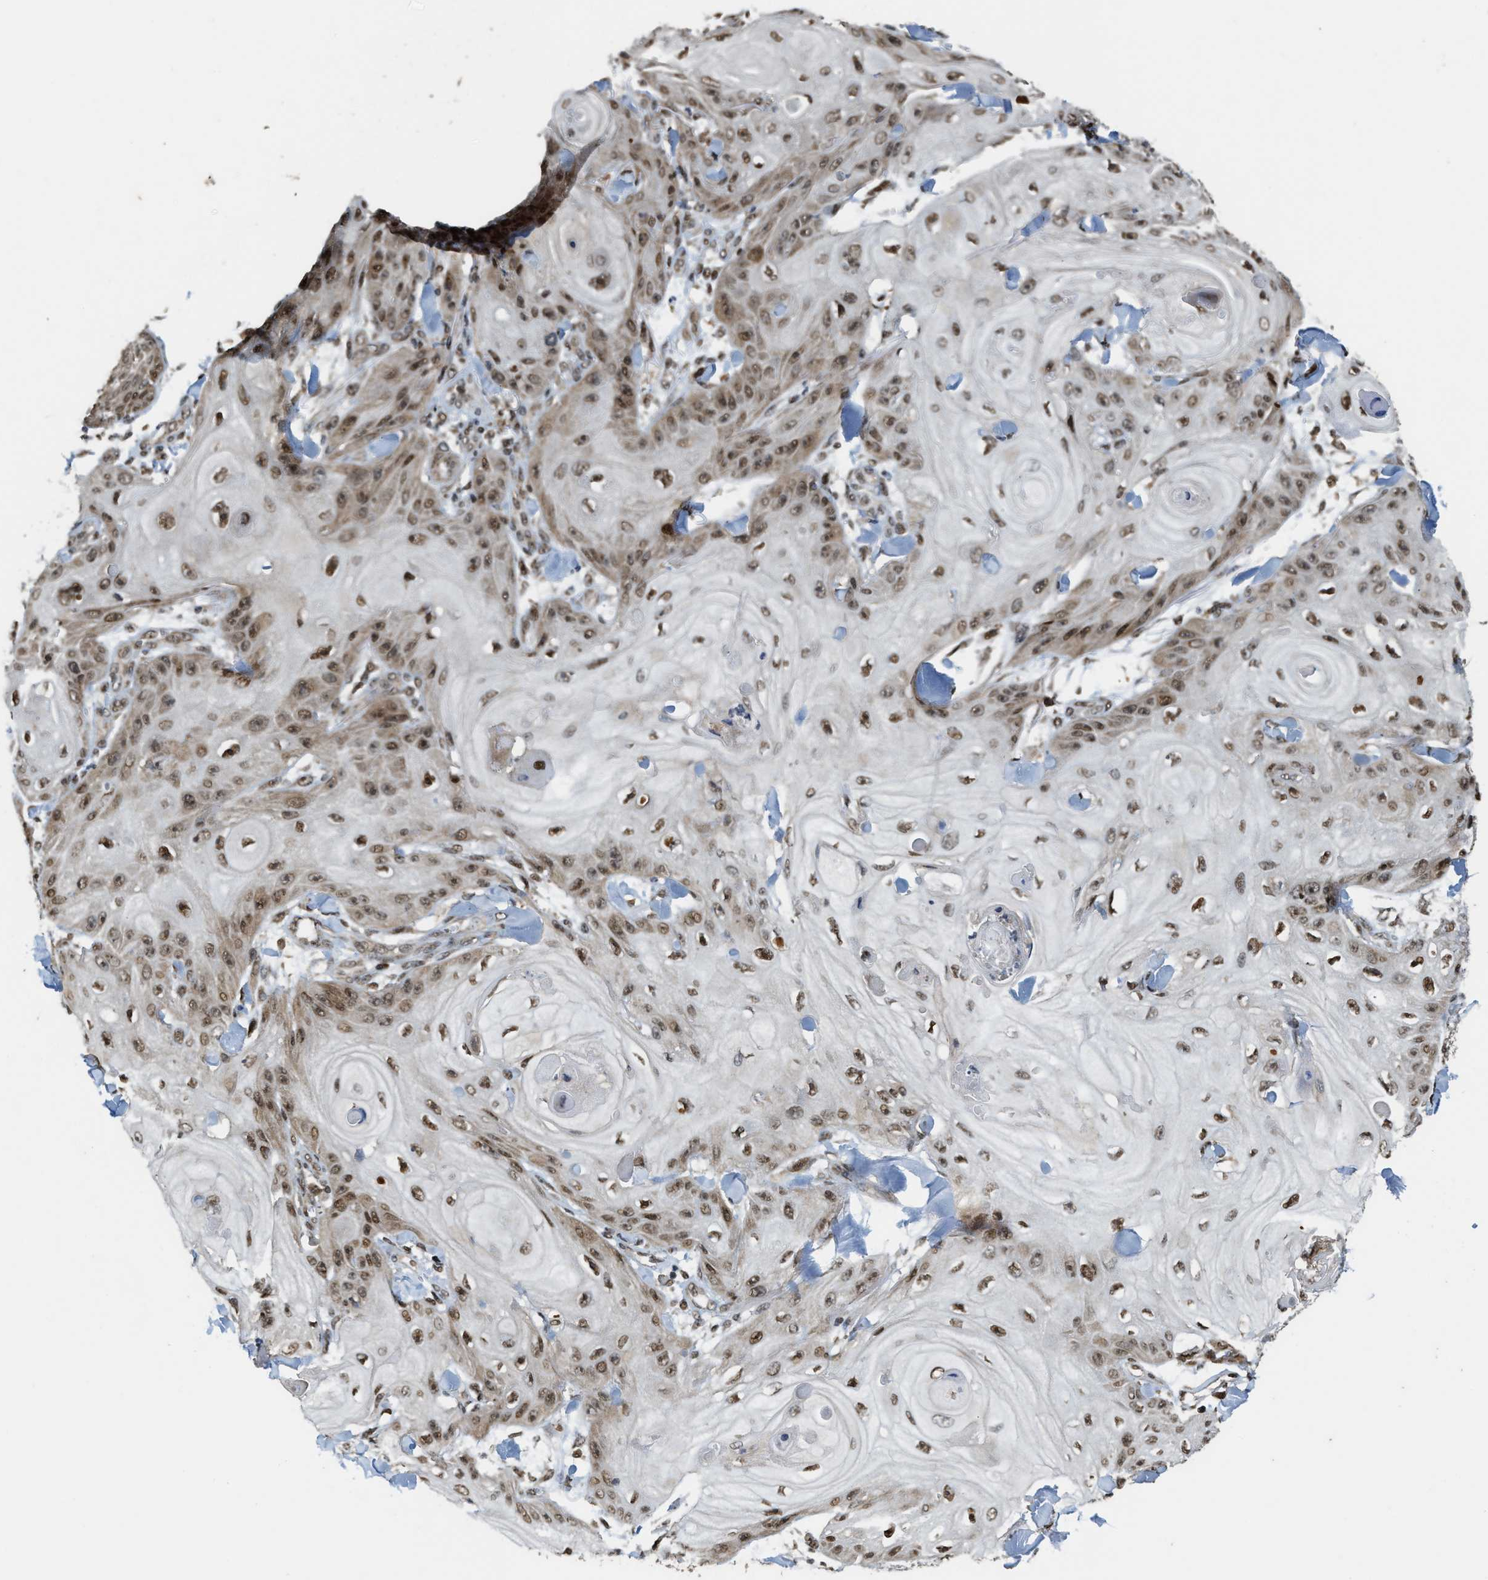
{"staining": {"intensity": "moderate", "quantity": ">75%", "location": "cytoplasmic/membranous,nuclear"}, "tissue": "skin cancer", "cell_type": "Tumor cells", "image_type": "cancer", "snomed": [{"axis": "morphology", "description": "Squamous cell carcinoma, NOS"}, {"axis": "topography", "description": "Skin"}], "caption": "IHC photomicrograph of human skin squamous cell carcinoma stained for a protein (brown), which exhibits medium levels of moderate cytoplasmic/membranous and nuclear expression in about >75% of tumor cells.", "gene": "SERTAD2", "patient": {"sex": "male", "age": 74}}